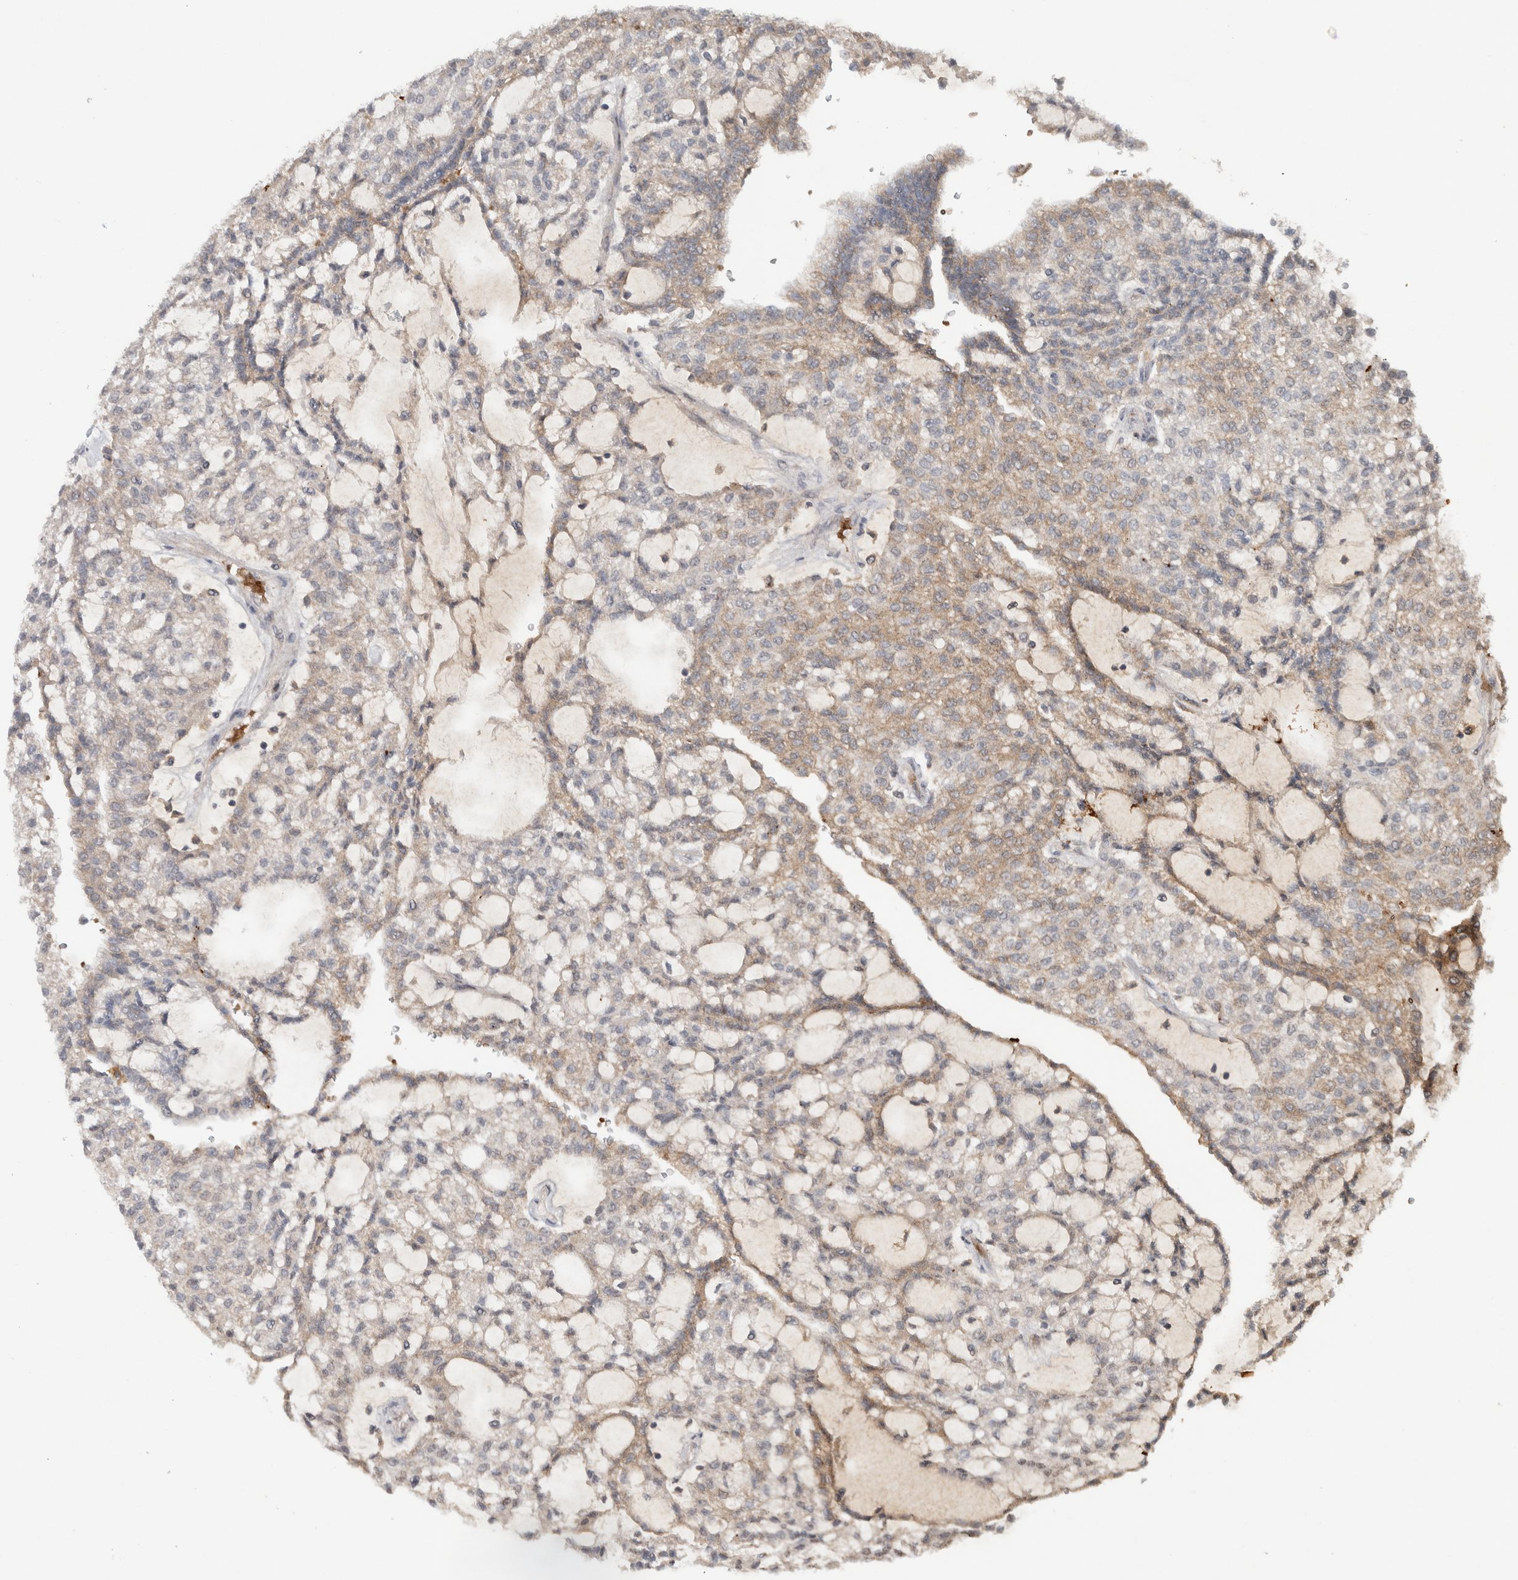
{"staining": {"intensity": "weak", "quantity": "25%-75%", "location": "cytoplasmic/membranous"}, "tissue": "renal cancer", "cell_type": "Tumor cells", "image_type": "cancer", "snomed": [{"axis": "morphology", "description": "Adenocarcinoma, NOS"}, {"axis": "topography", "description": "Kidney"}], "caption": "DAB (3,3'-diaminobenzidine) immunohistochemical staining of renal cancer (adenocarcinoma) displays weak cytoplasmic/membranous protein expression in approximately 25%-75% of tumor cells. (DAB IHC with brightfield microscopy, high magnification).", "gene": "FAM3A", "patient": {"sex": "male", "age": 63}}